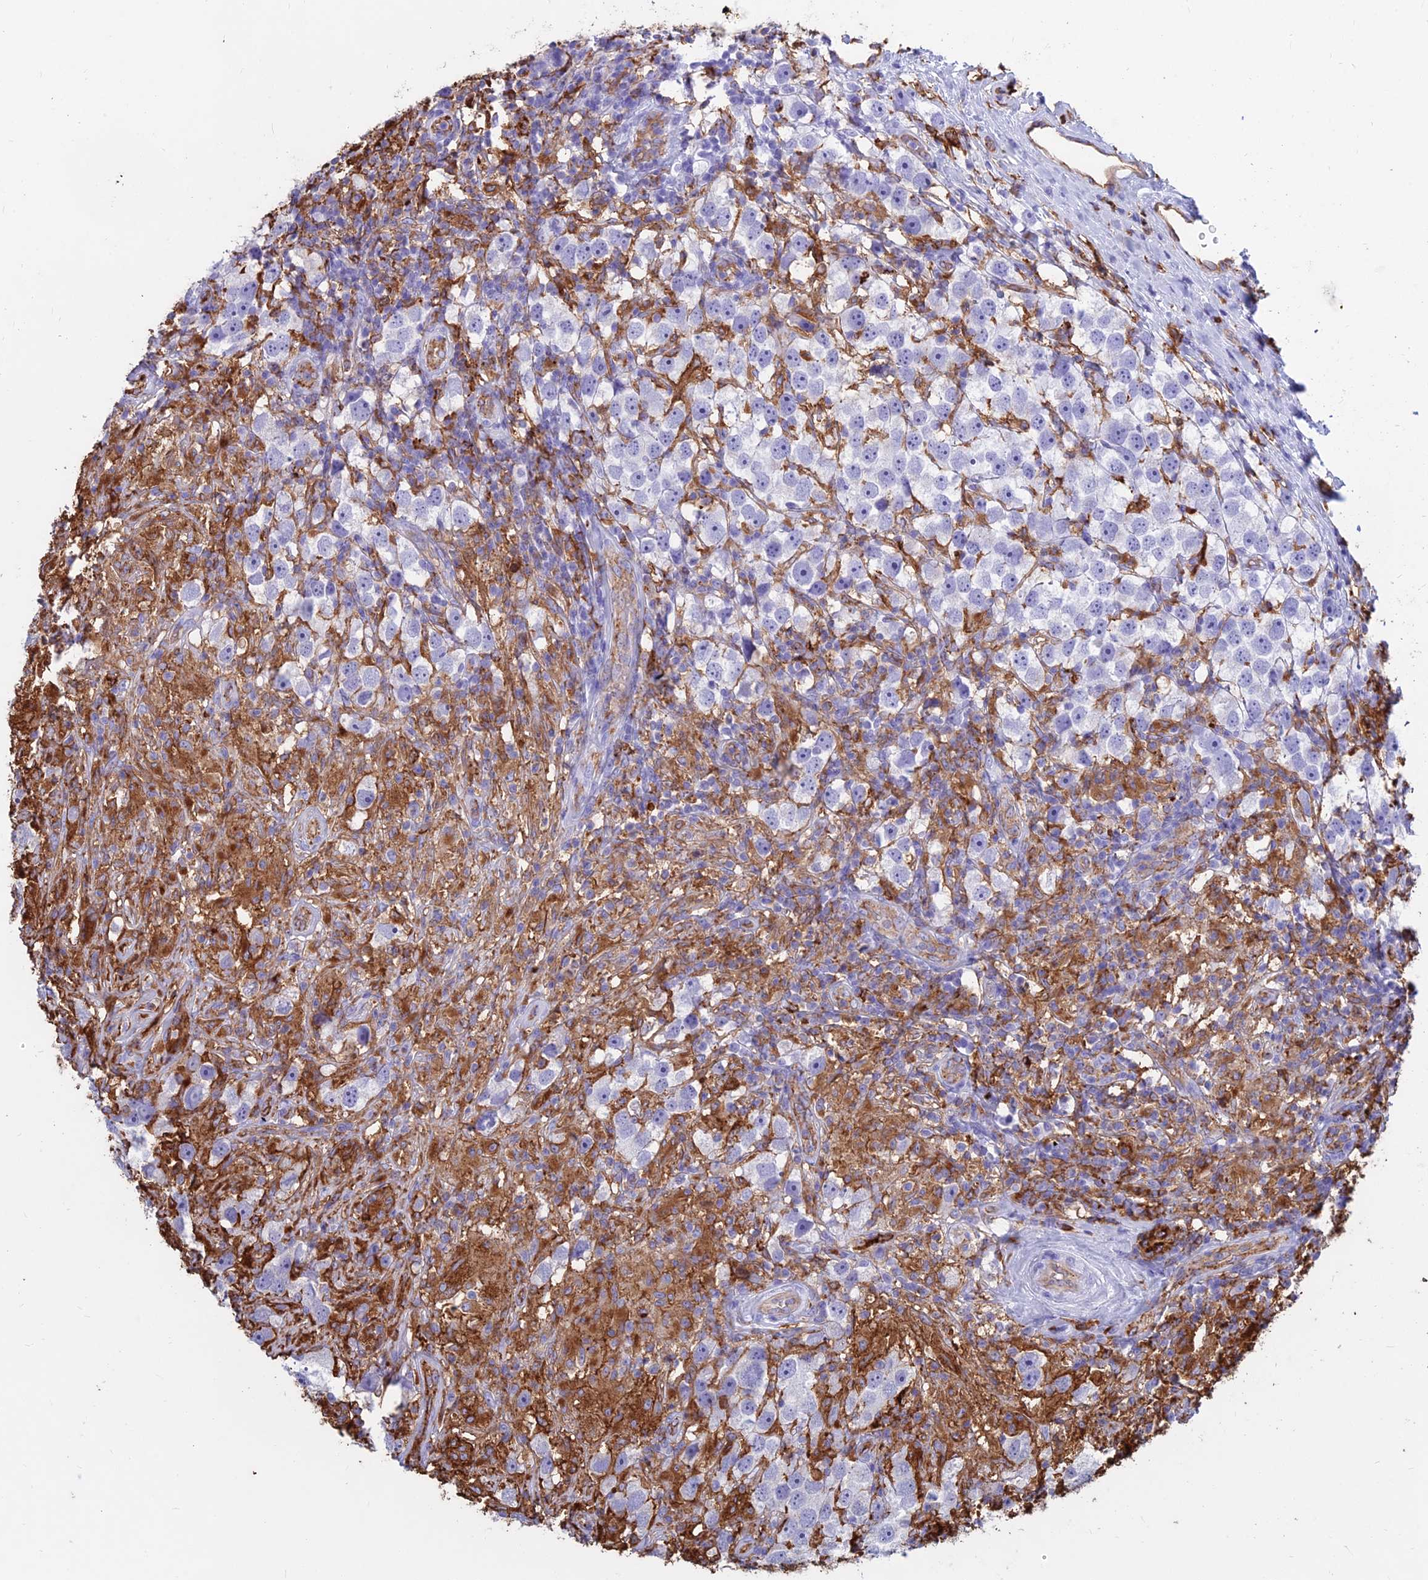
{"staining": {"intensity": "negative", "quantity": "none", "location": "none"}, "tissue": "testis cancer", "cell_type": "Tumor cells", "image_type": "cancer", "snomed": [{"axis": "morphology", "description": "Seminoma, NOS"}, {"axis": "topography", "description": "Testis"}], "caption": "Tumor cells show no significant protein positivity in testis cancer.", "gene": "HLA-DRB1", "patient": {"sex": "male", "age": 49}}